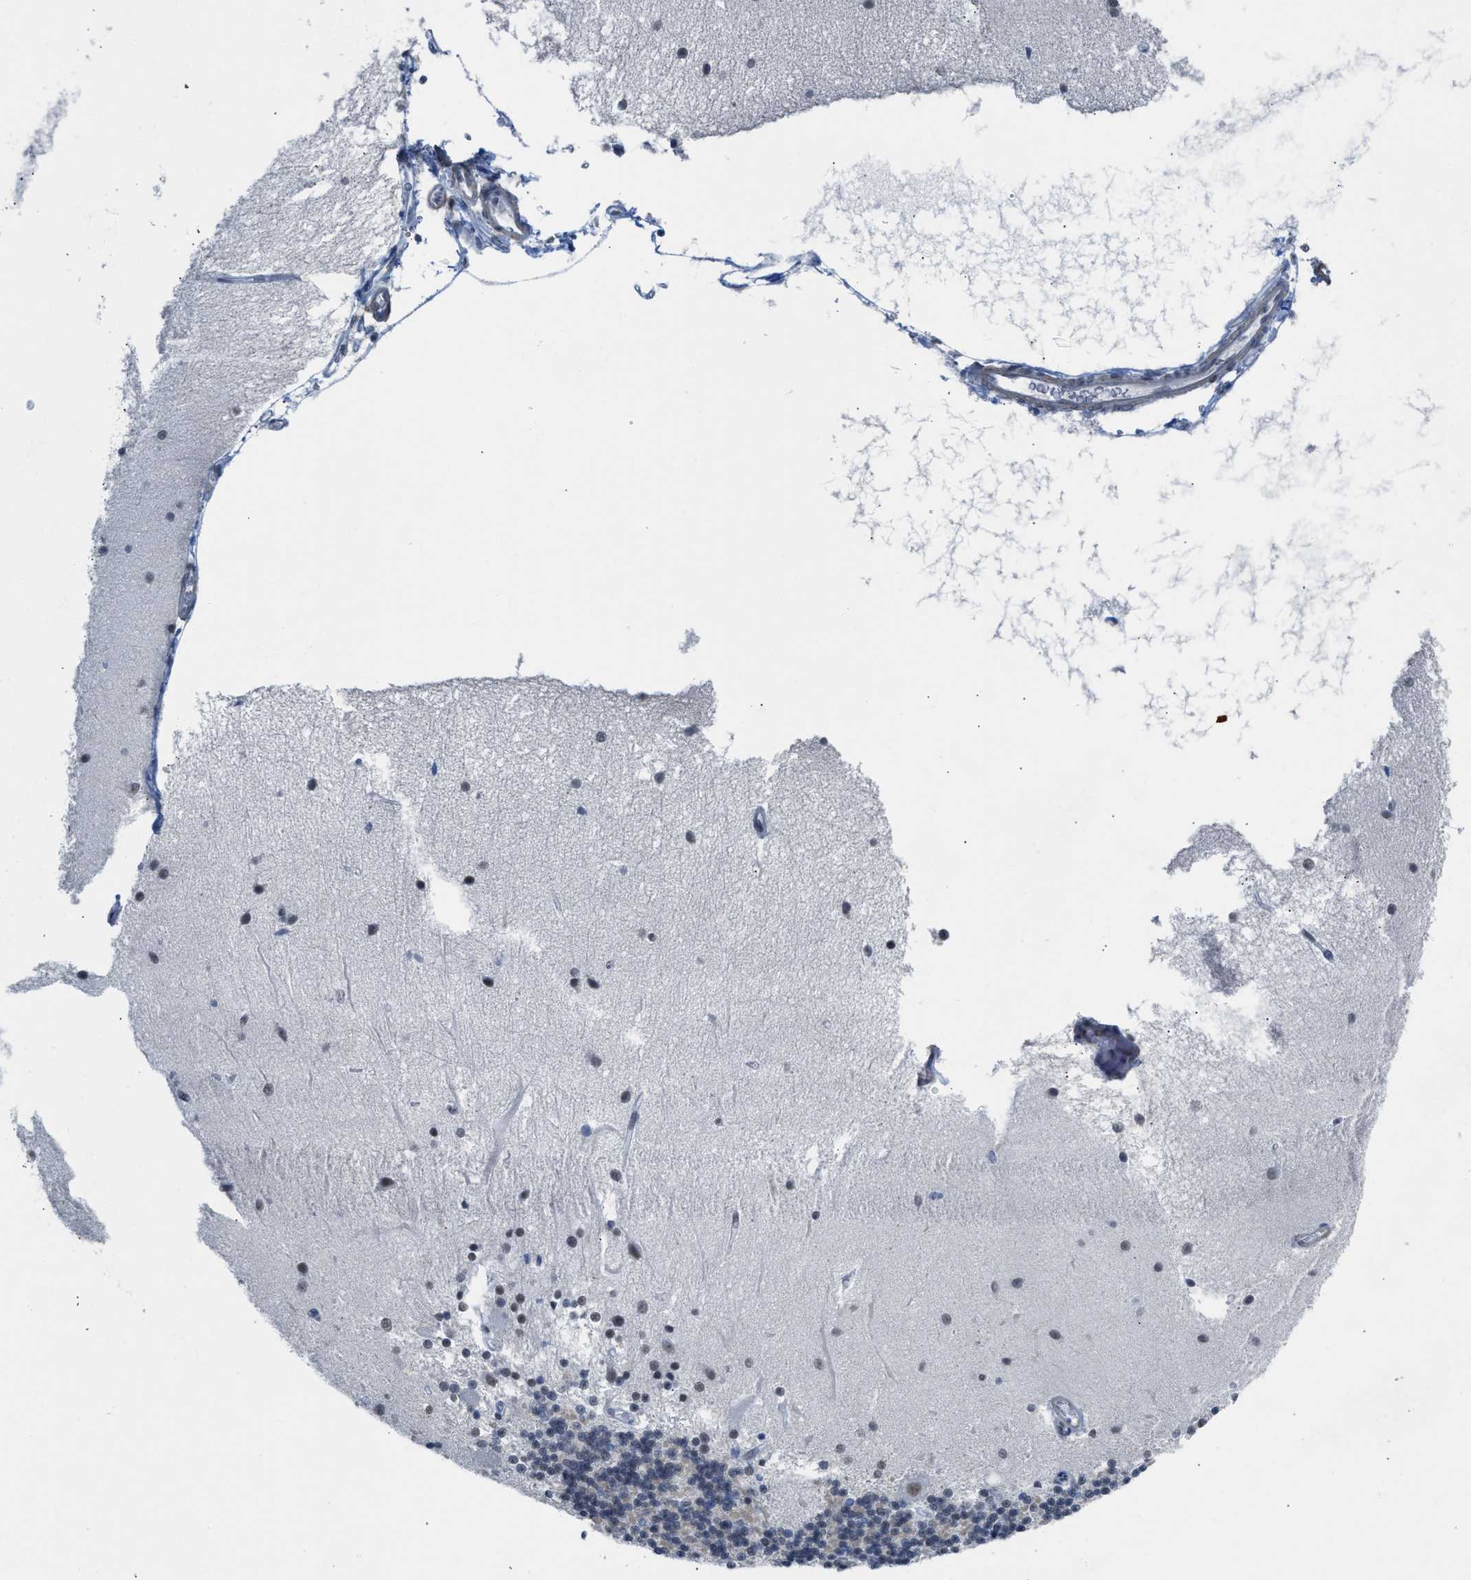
{"staining": {"intensity": "negative", "quantity": "none", "location": "none"}, "tissue": "cerebellum", "cell_type": "Cells in granular layer", "image_type": "normal", "snomed": [{"axis": "morphology", "description": "Normal tissue, NOS"}, {"axis": "topography", "description": "Cerebellum"}], "caption": "Cells in granular layer show no significant protein staining in benign cerebellum. (Stains: DAB immunohistochemistry (IHC) with hematoxylin counter stain, Microscopy: brightfield microscopy at high magnification).", "gene": "SCAF4", "patient": {"sex": "female", "age": 54}}